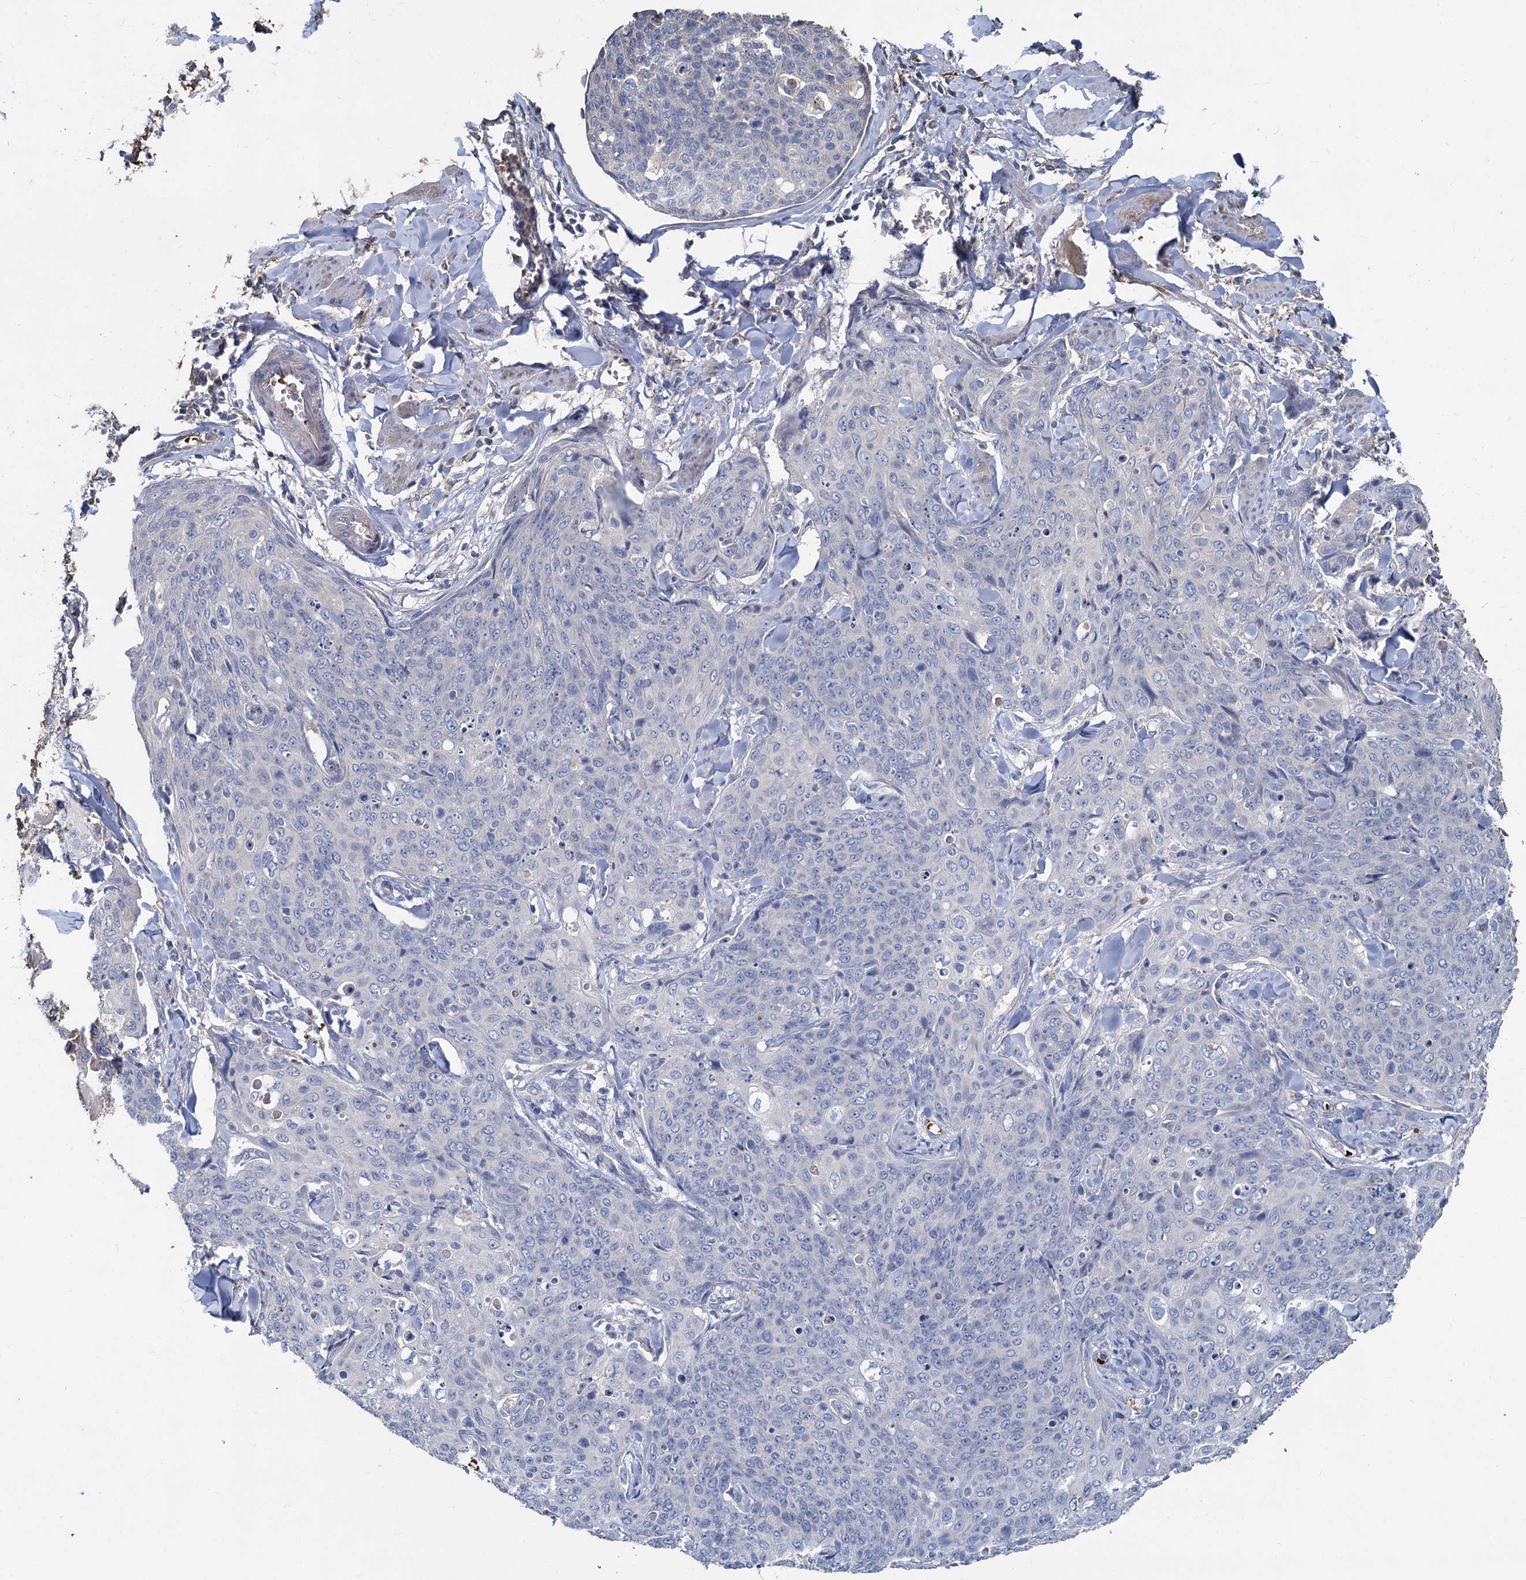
{"staining": {"intensity": "negative", "quantity": "none", "location": "none"}, "tissue": "skin cancer", "cell_type": "Tumor cells", "image_type": "cancer", "snomed": [{"axis": "morphology", "description": "Squamous cell carcinoma, NOS"}, {"axis": "topography", "description": "Skin"}, {"axis": "topography", "description": "Vulva"}], "caption": "IHC image of neoplastic tissue: skin squamous cell carcinoma stained with DAB displays no significant protein staining in tumor cells.", "gene": "TCTN2", "patient": {"sex": "female", "age": 85}}